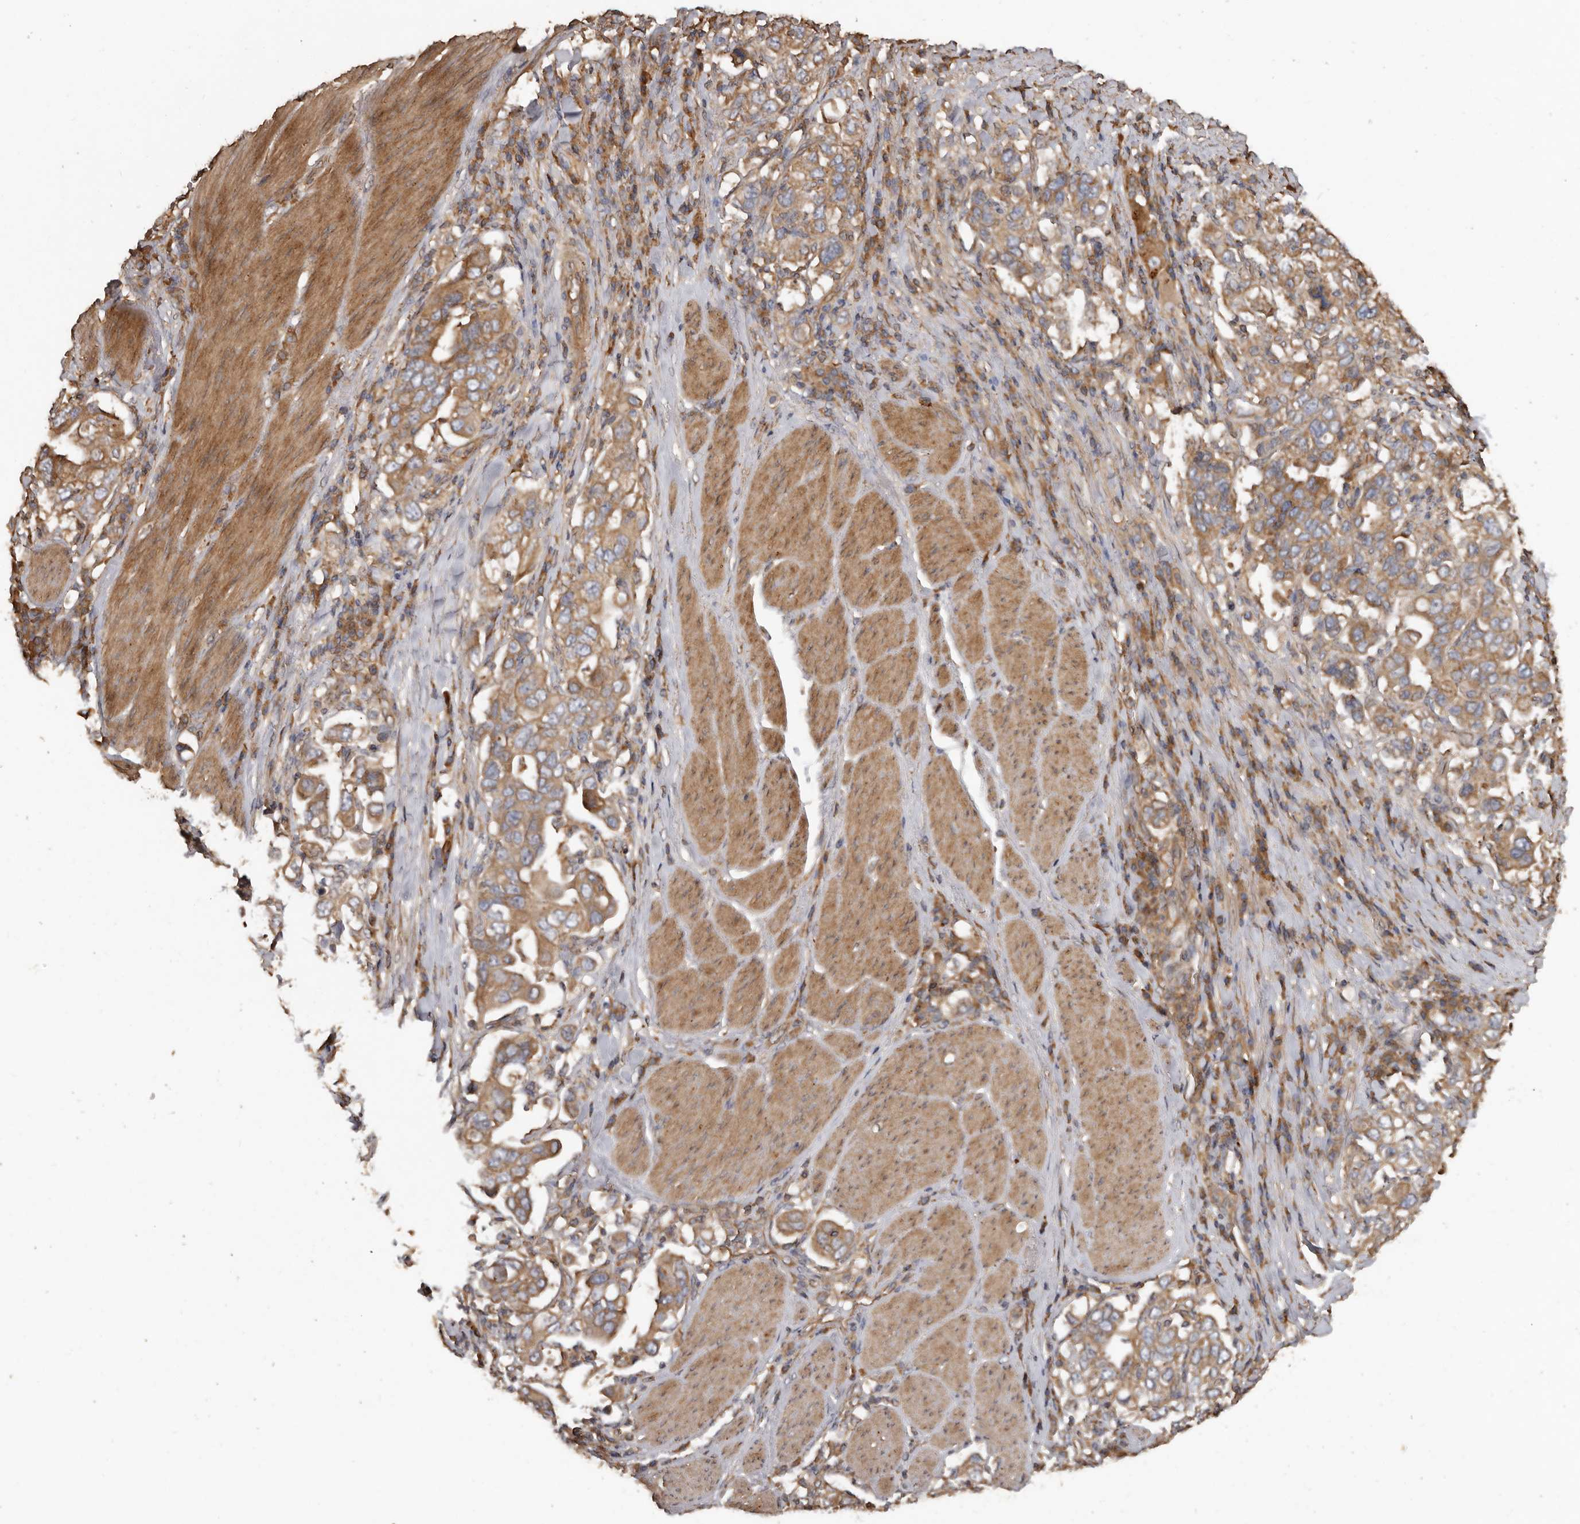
{"staining": {"intensity": "moderate", "quantity": ">75%", "location": "cytoplasmic/membranous"}, "tissue": "stomach cancer", "cell_type": "Tumor cells", "image_type": "cancer", "snomed": [{"axis": "morphology", "description": "Adenocarcinoma, NOS"}, {"axis": "topography", "description": "Stomach, upper"}], "caption": "Protein expression analysis of human stomach cancer reveals moderate cytoplasmic/membranous positivity in approximately >75% of tumor cells.", "gene": "FLCN", "patient": {"sex": "male", "age": 62}}